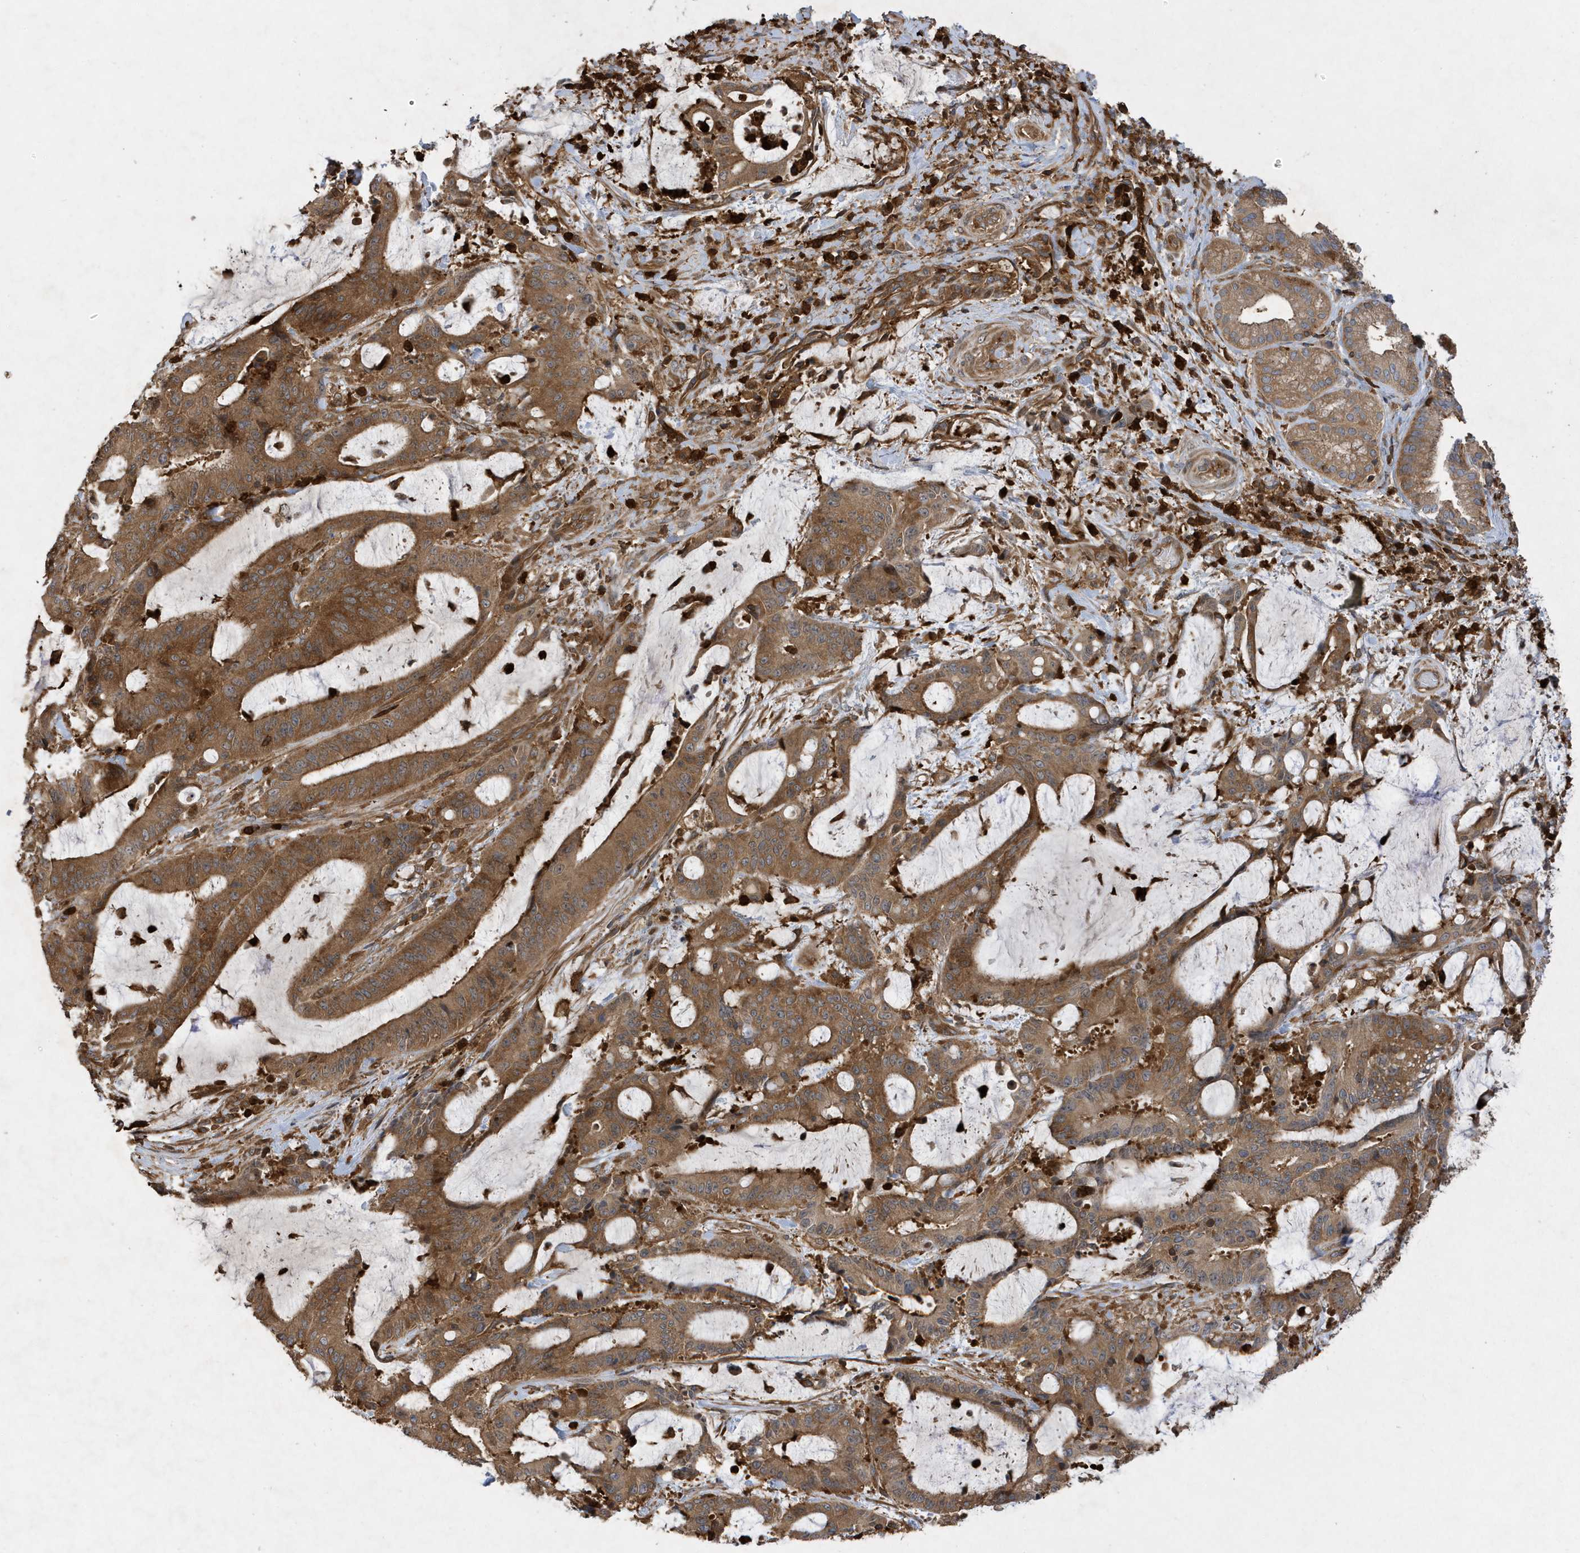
{"staining": {"intensity": "strong", "quantity": ">75%", "location": "cytoplasmic/membranous"}, "tissue": "liver cancer", "cell_type": "Tumor cells", "image_type": "cancer", "snomed": [{"axis": "morphology", "description": "Normal tissue, NOS"}, {"axis": "morphology", "description": "Cholangiocarcinoma"}, {"axis": "topography", "description": "Liver"}, {"axis": "topography", "description": "Peripheral nerve tissue"}], "caption": "Human cholangiocarcinoma (liver) stained for a protein (brown) reveals strong cytoplasmic/membranous positive staining in approximately >75% of tumor cells.", "gene": "LAPTM4A", "patient": {"sex": "female", "age": 73}}